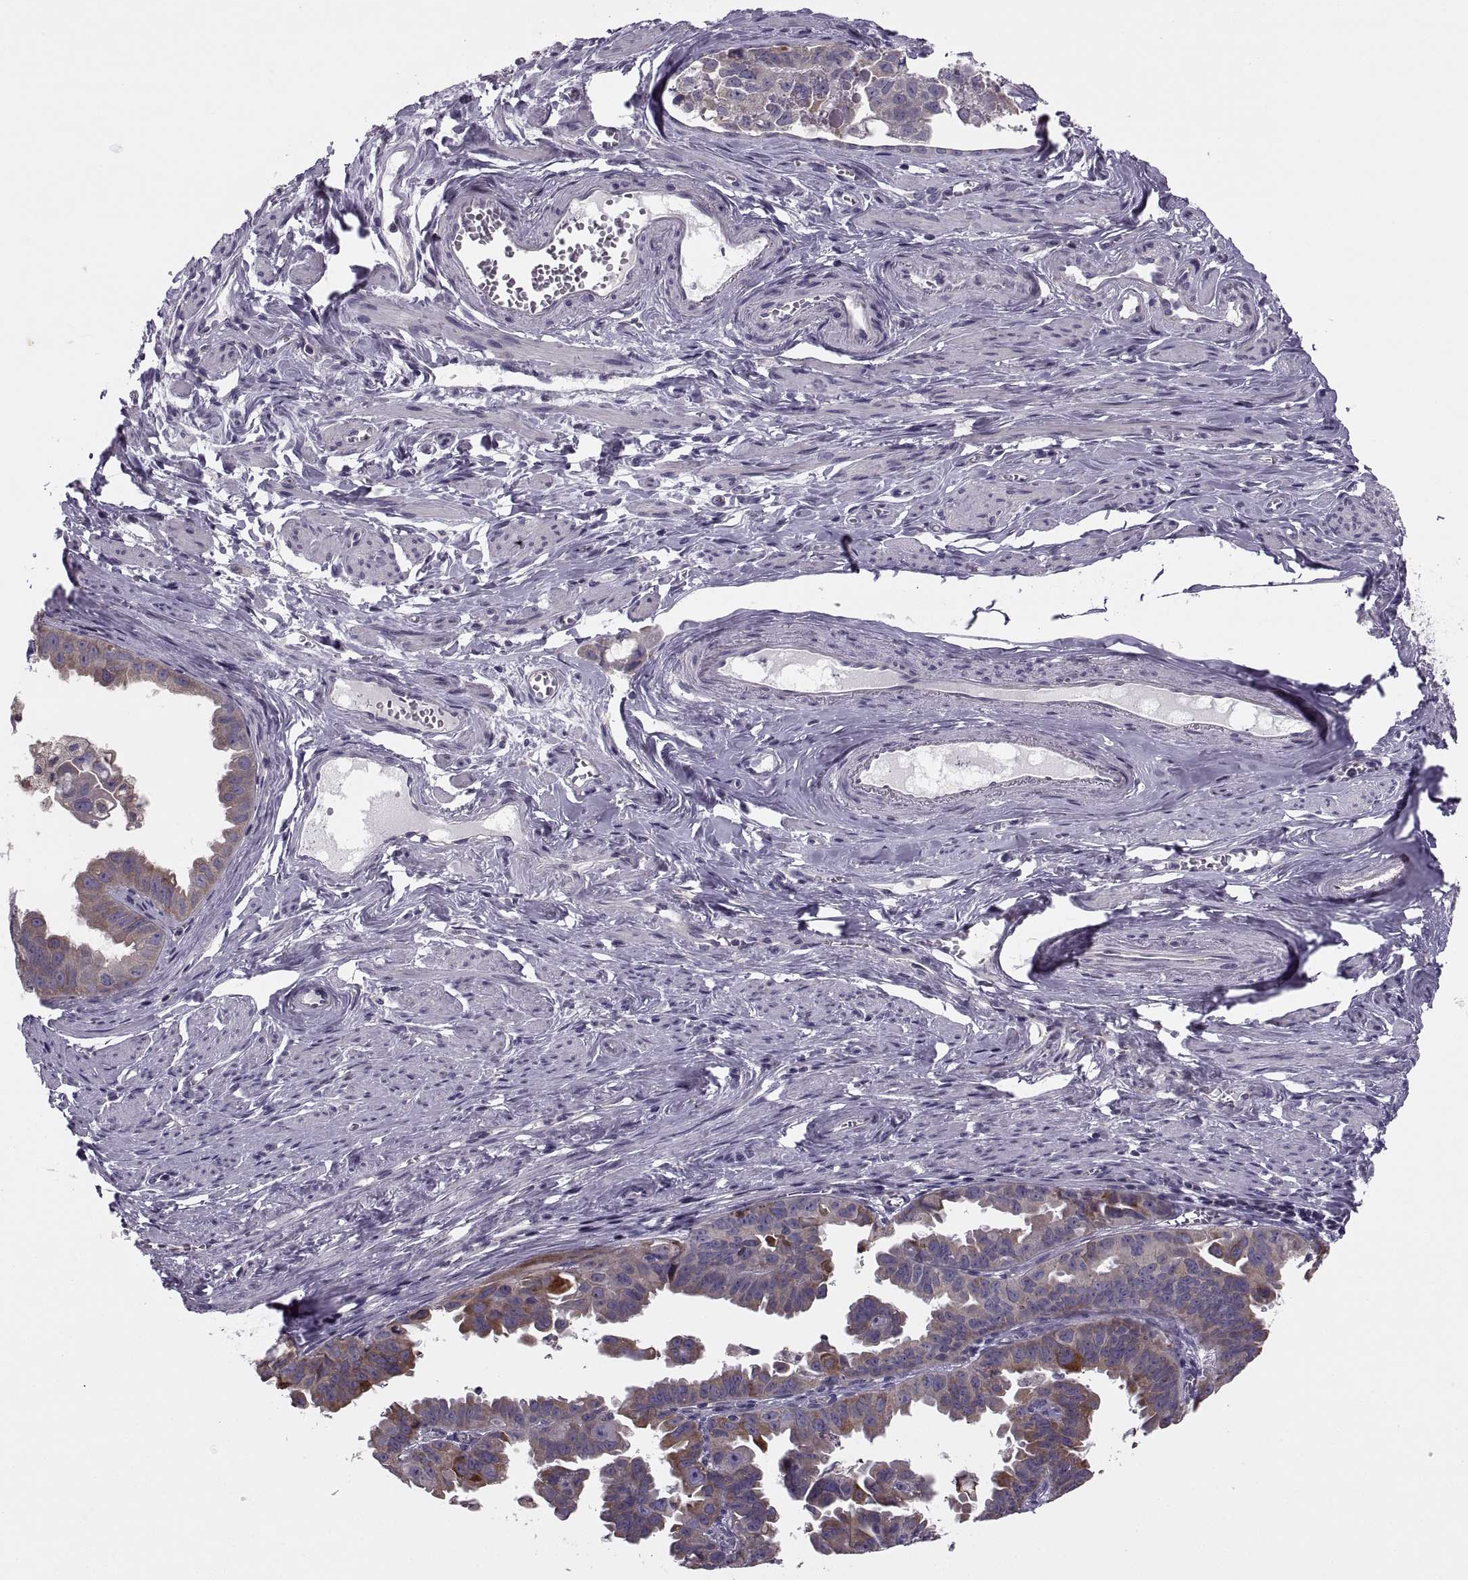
{"staining": {"intensity": "moderate", "quantity": "25%-75%", "location": "cytoplasmic/membranous"}, "tissue": "ovarian cancer", "cell_type": "Tumor cells", "image_type": "cancer", "snomed": [{"axis": "morphology", "description": "Carcinoma, endometroid"}, {"axis": "topography", "description": "Ovary"}], "caption": "Immunohistochemistry (IHC) image of neoplastic tissue: human ovarian endometroid carcinoma stained using immunohistochemistry (IHC) demonstrates medium levels of moderate protein expression localized specifically in the cytoplasmic/membranous of tumor cells, appearing as a cytoplasmic/membranous brown color.", "gene": "LETM2", "patient": {"sex": "female", "age": 85}}